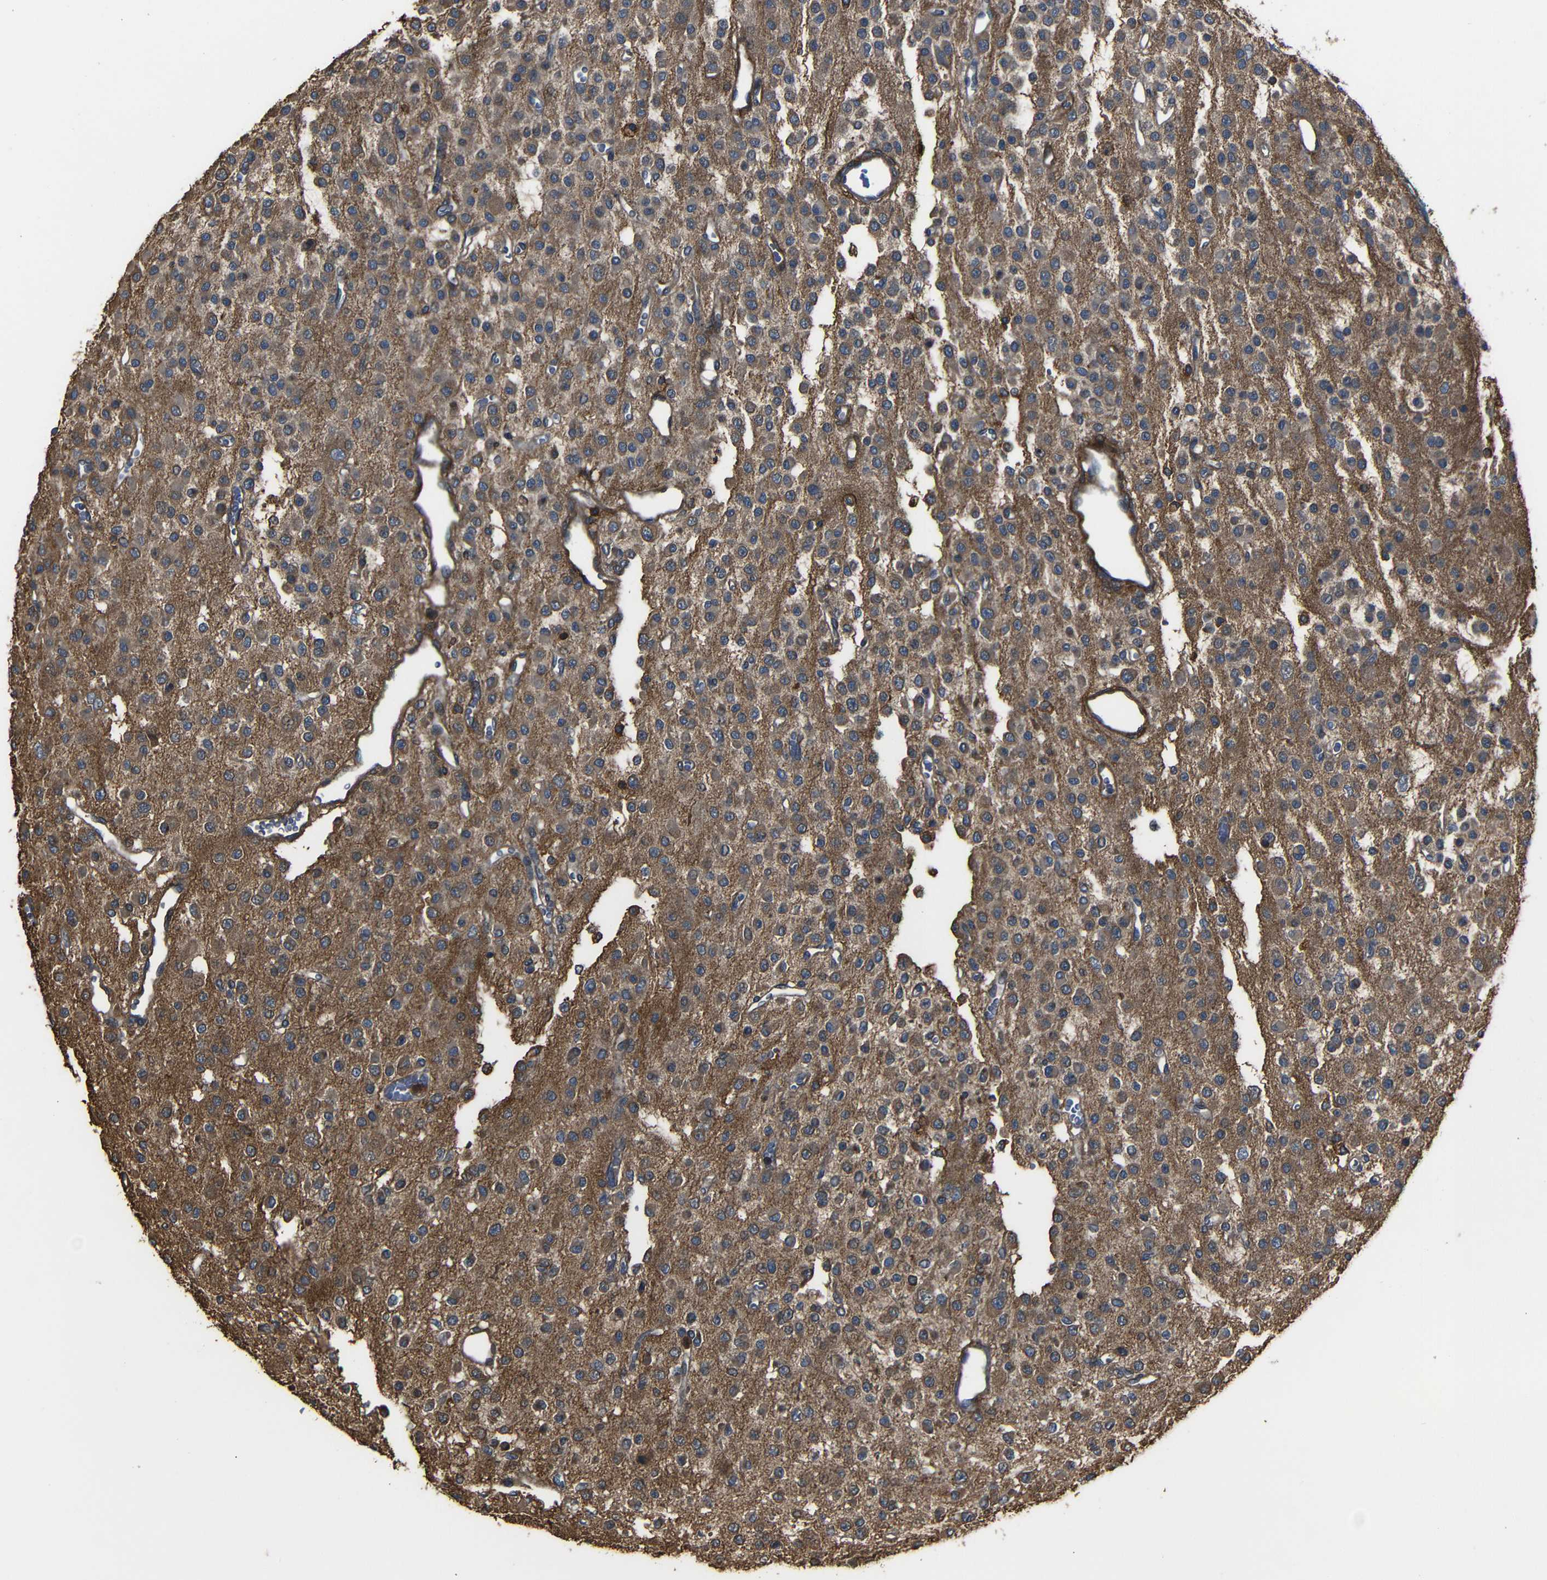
{"staining": {"intensity": "moderate", "quantity": ">75%", "location": "cytoplasmic/membranous"}, "tissue": "glioma", "cell_type": "Tumor cells", "image_type": "cancer", "snomed": [{"axis": "morphology", "description": "Glioma, malignant, Low grade"}, {"axis": "topography", "description": "Brain"}], "caption": "Immunohistochemical staining of human glioma shows moderate cytoplasmic/membranous protein expression in about >75% of tumor cells.", "gene": "ADGRE5", "patient": {"sex": "male", "age": 38}}